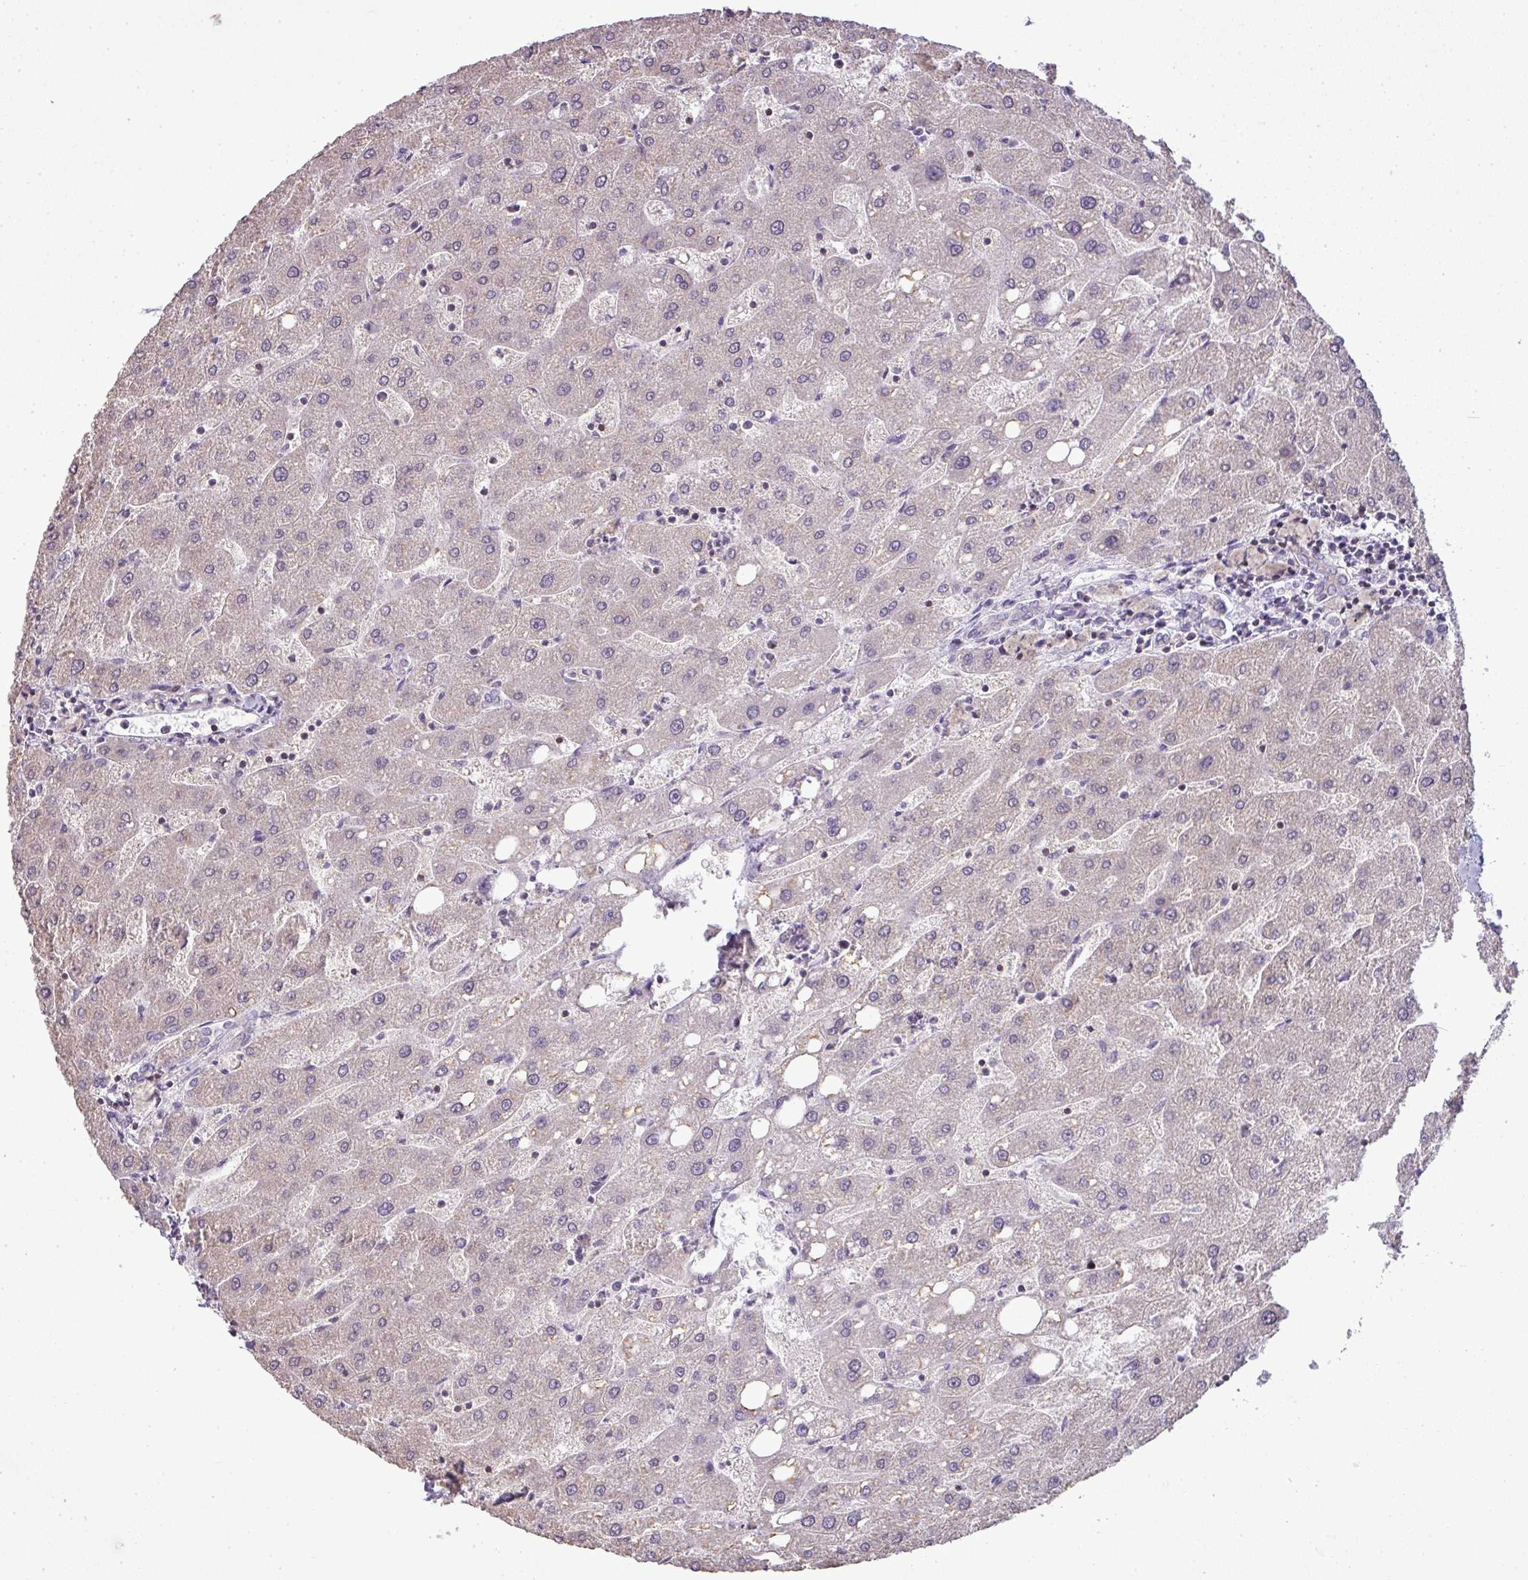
{"staining": {"intensity": "negative", "quantity": "none", "location": "none"}, "tissue": "liver", "cell_type": "Cholangiocytes", "image_type": "normal", "snomed": [{"axis": "morphology", "description": "Normal tissue, NOS"}, {"axis": "topography", "description": "Liver"}], "caption": "Unremarkable liver was stained to show a protein in brown. There is no significant staining in cholangiocytes. (IHC, brightfield microscopy, high magnification).", "gene": "LY9", "patient": {"sex": "male", "age": 67}}